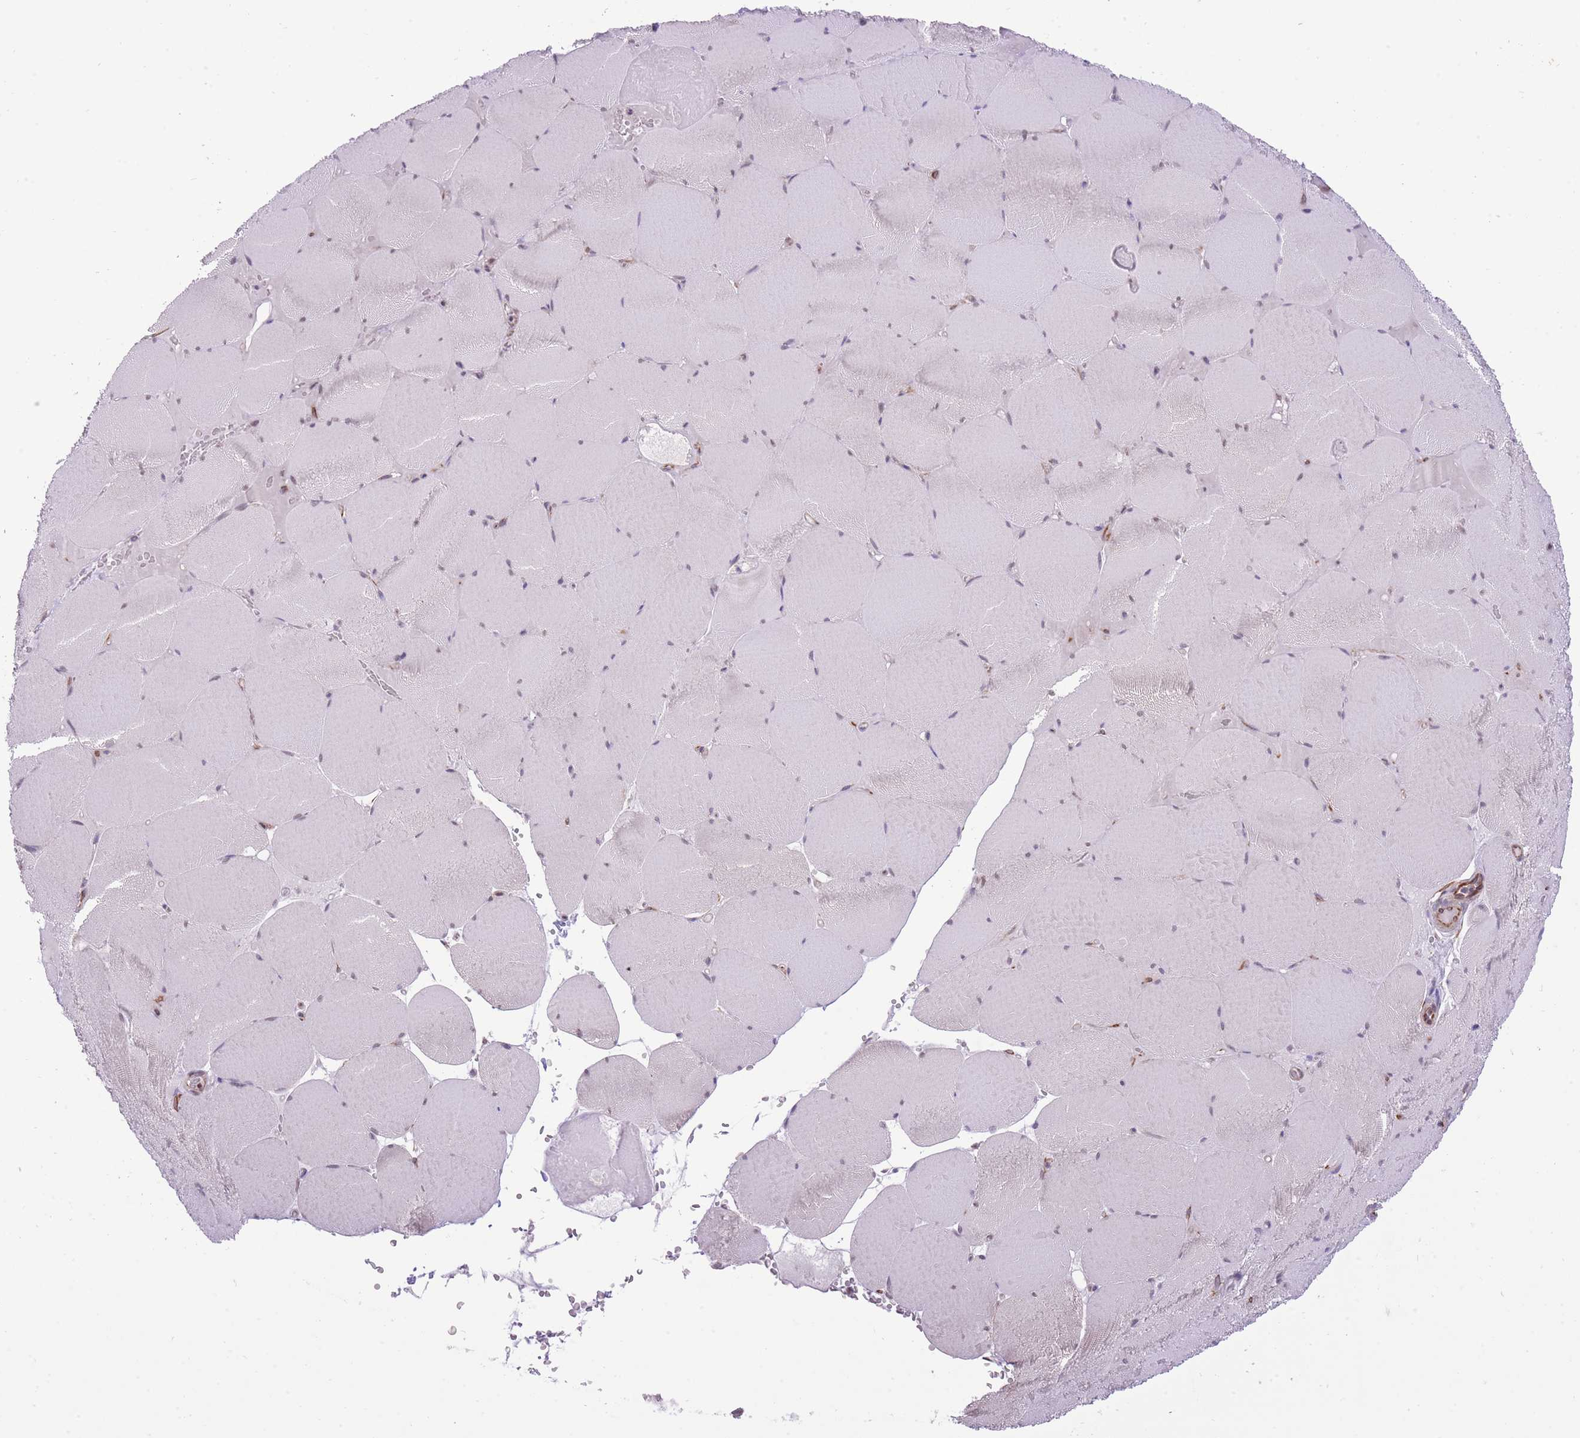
{"staining": {"intensity": "weak", "quantity": "<25%", "location": "cytoplasmic/membranous,nuclear"}, "tissue": "skeletal muscle", "cell_type": "Myocytes", "image_type": "normal", "snomed": [{"axis": "morphology", "description": "Normal tissue, NOS"}, {"axis": "topography", "description": "Skeletal muscle"}, {"axis": "topography", "description": "Head-Neck"}], "caption": "IHC histopathology image of benign skeletal muscle stained for a protein (brown), which reveals no staining in myocytes.", "gene": "ELL", "patient": {"sex": "male", "age": 66}}